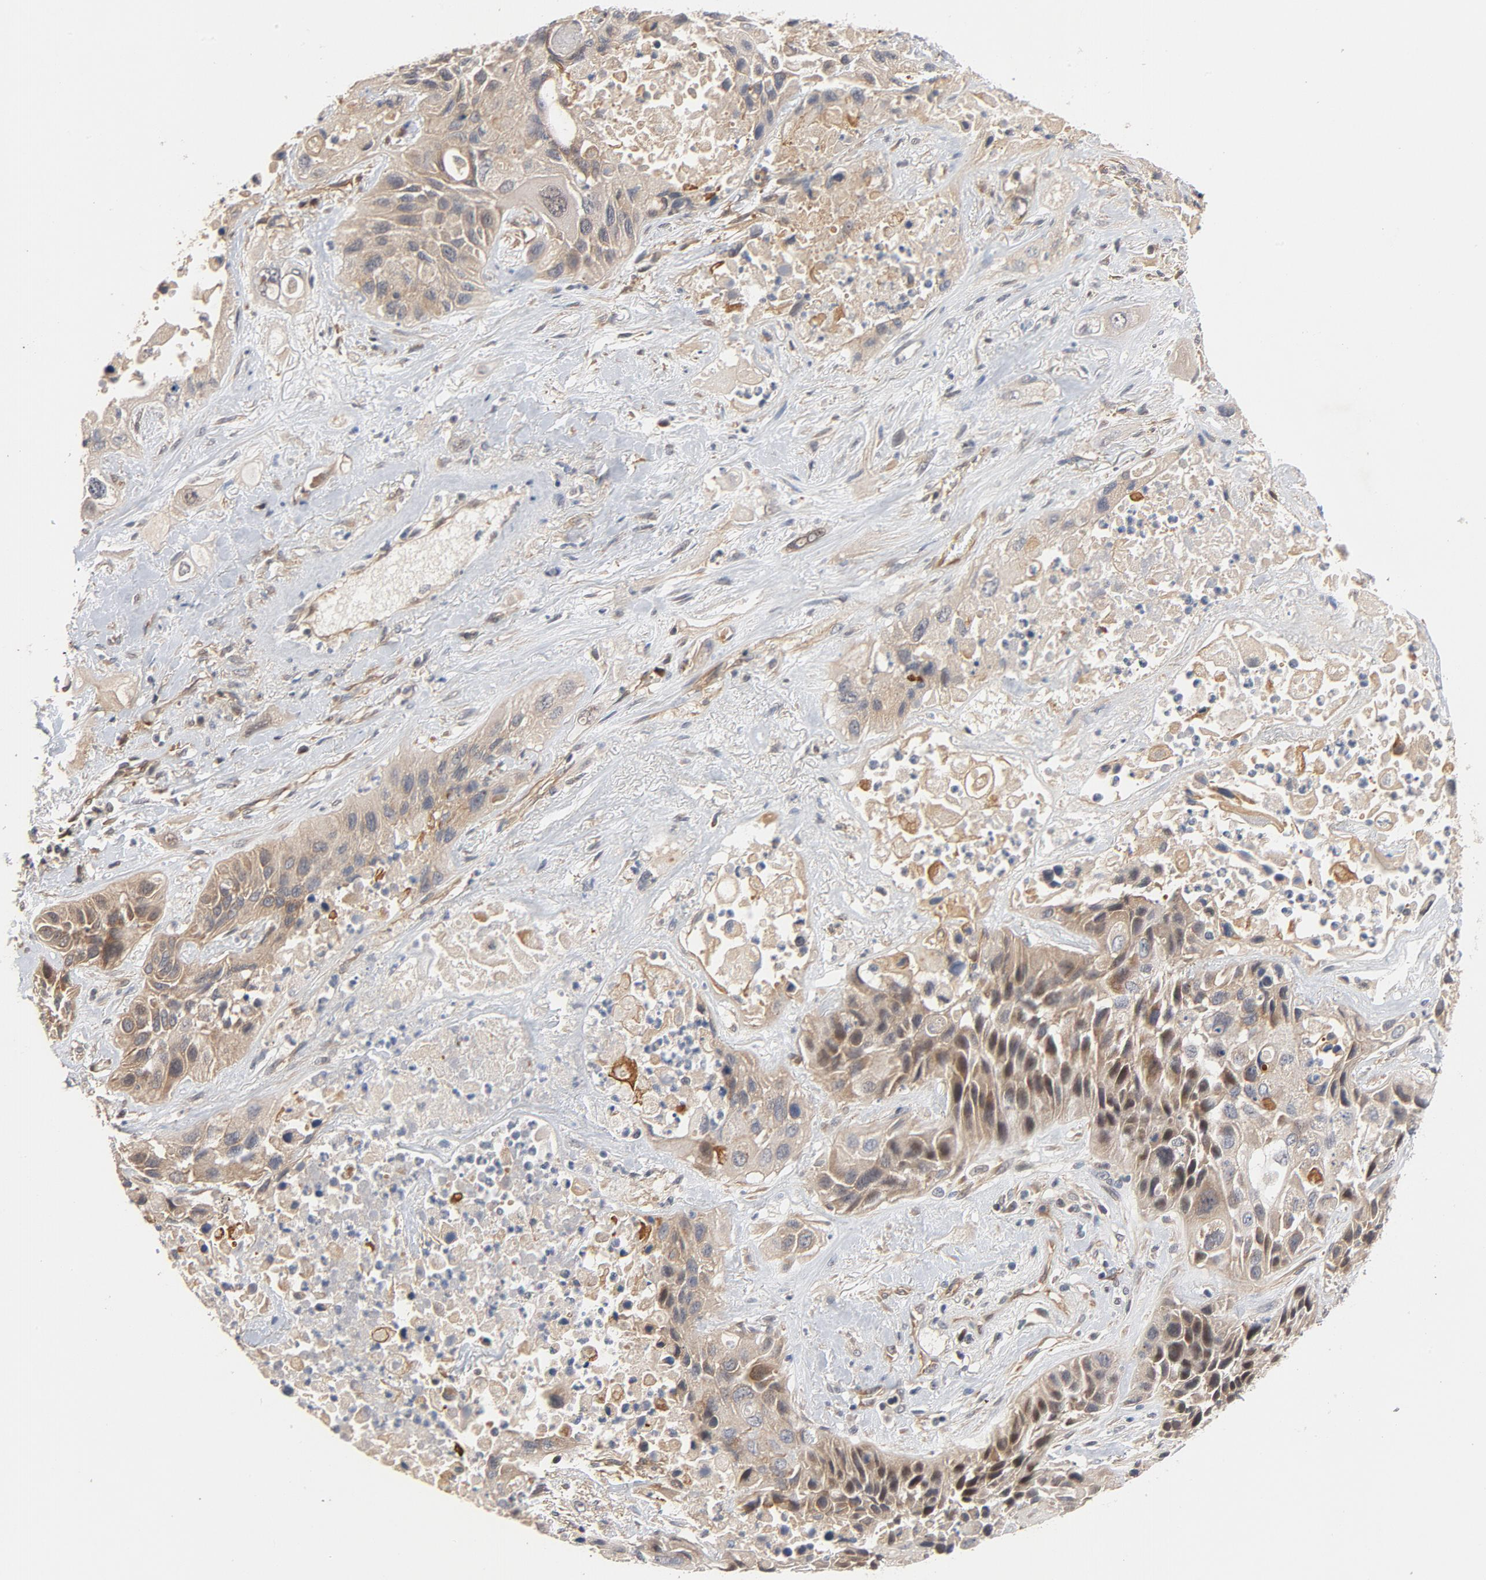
{"staining": {"intensity": "negative", "quantity": "none", "location": "none"}, "tissue": "lung cancer", "cell_type": "Tumor cells", "image_type": "cancer", "snomed": [{"axis": "morphology", "description": "Squamous cell carcinoma, NOS"}, {"axis": "topography", "description": "Lung"}], "caption": "Lung cancer (squamous cell carcinoma) was stained to show a protein in brown. There is no significant positivity in tumor cells. (Stains: DAB (3,3'-diaminobenzidine) IHC with hematoxylin counter stain, Microscopy: brightfield microscopy at high magnification).", "gene": "PITPNM2", "patient": {"sex": "female", "age": 76}}